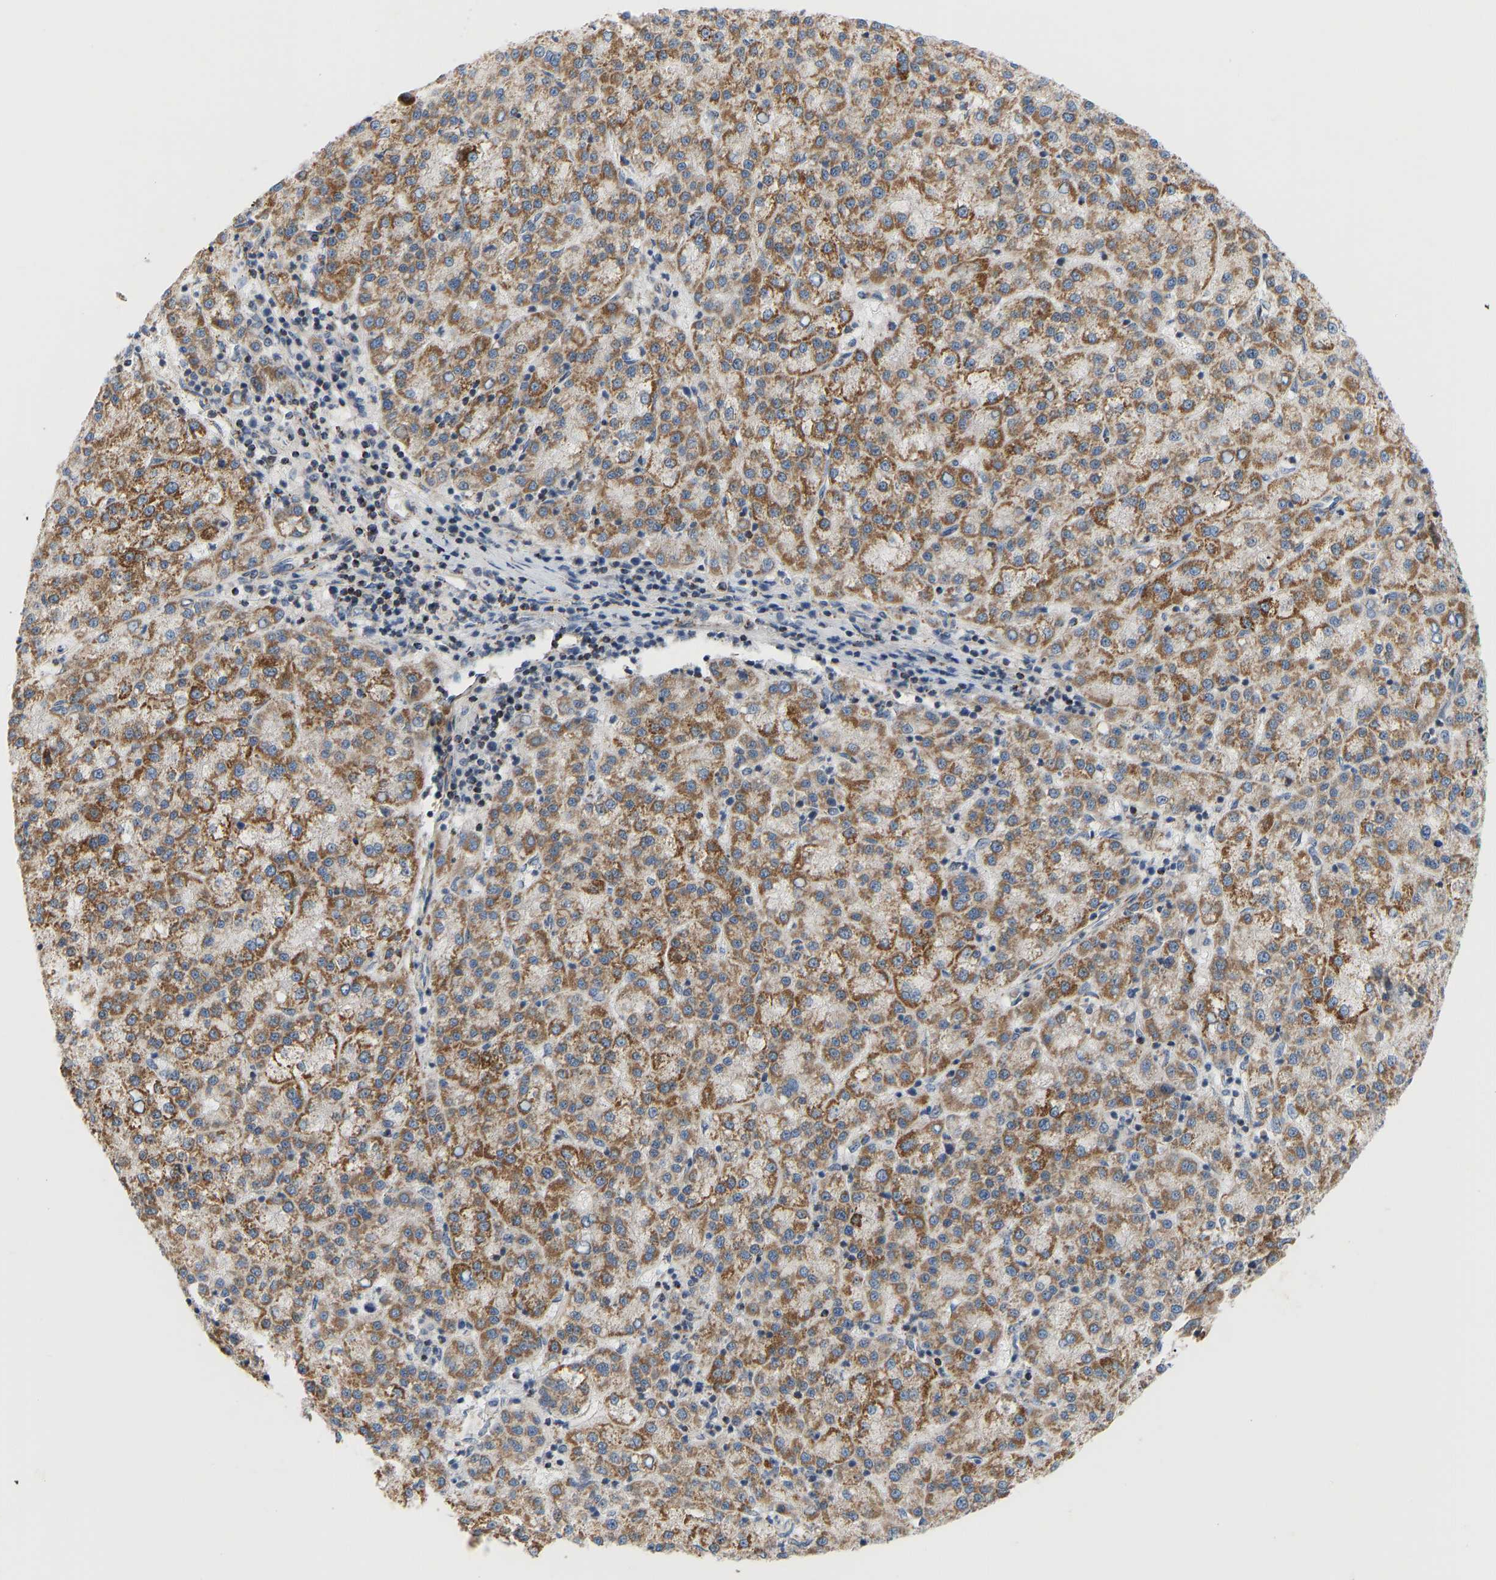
{"staining": {"intensity": "moderate", "quantity": ">75%", "location": "cytoplasmic/membranous"}, "tissue": "liver cancer", "cell_type": "Tumor cells", "image_type": "cancer", "snomed": [{"axis": "morphology", "description": "Carcinoma, Hepatocellular, NOS"}, {"axis": "topography", "description": "Liver"}], "caption": "An immunohistochemistry (IHC) photomicrograph of neoplastic tissue is shown. Protein staining in brown highlights moderate cytoplasmic/membranous positivity in hepatocellular carcinoma (liver) within tumor cells.", "gene": "GPSM2", "patient": {"sex": "female", "age": 58}}